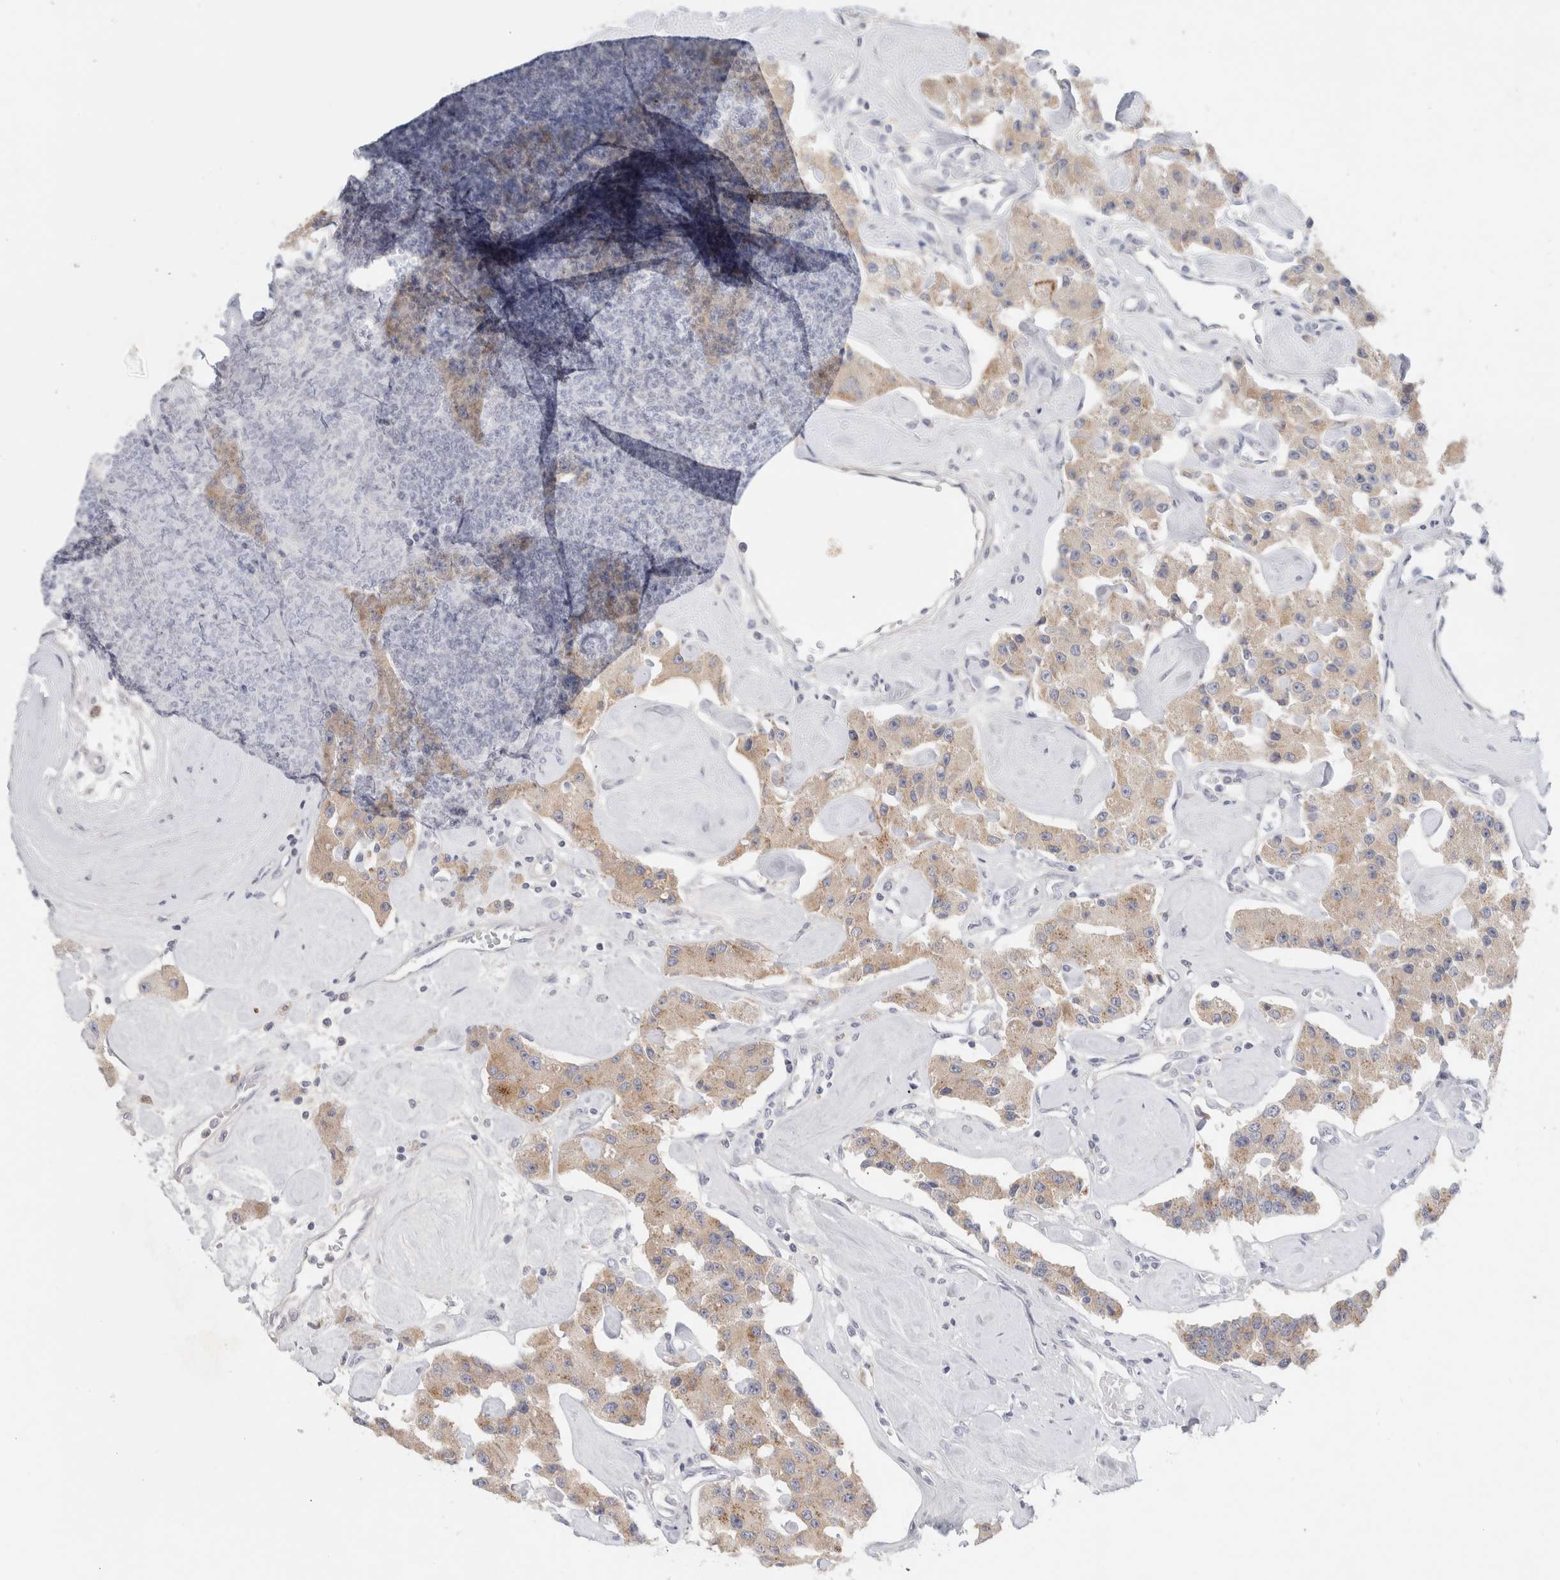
{"staining": {"intensity": "weak", "quantity": ">75%", "location": "cytoplasmic/membranous"}, "tissue": "carcinoid", "cell_type": "Tumor cells", "image_type": "cancer", "snomed": [{"axis": "morphology", "description": "Carcinoid, malignant, NOS"}, {"axis": "topography", "description": "Pancreas"}], "caption": "A low amount of weak cytoplasmic/membranous expression is appreciated in approximately >75% of tumor cells in carcinoid tissue. (DAB IHC with brightfield microscopy, high magnification).", "gene": "STK31", "patient": {"sex": "male", "age": 41}}